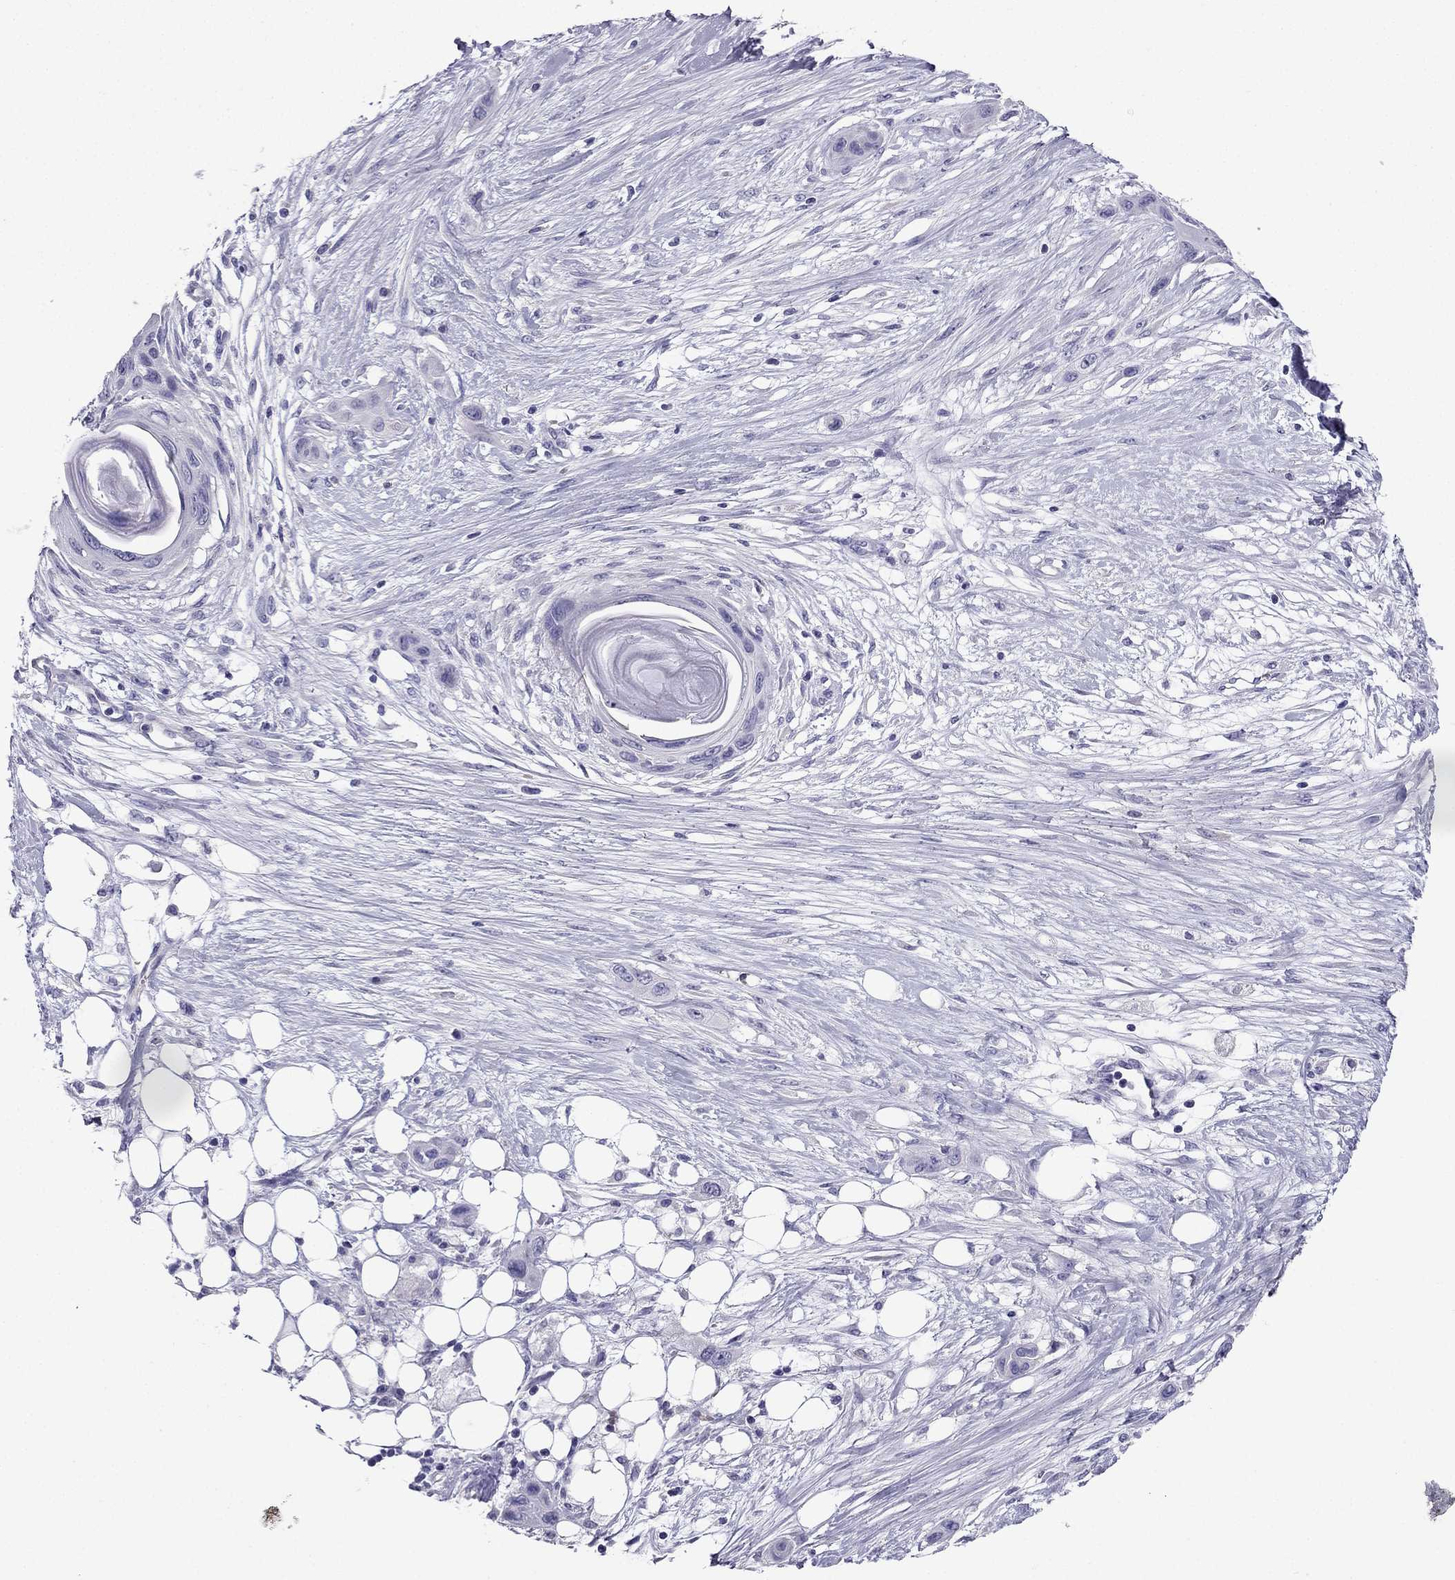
{"staining": {"intensity": "negative", "quantity": "none", "location": "none"}, "tissue": "skin cancer", "cell_type": "Tumor cells", "image_type": "cancer", "snomed": [{"axis": "morphology", "description": "Squamous cell carcinoma, NOS"}, {"axis": "topography", "description": "Skin"}], "caption": "DAB (3,3'-diaminobenzidine) immunohistochemical staining of skin squamous cell carcinoma demonstrates no significant staining in tumor cells. The staining was performed using DAB to visualize the protein expression in brown, while the nuclei were stained in blue with hematoxylin (Magnification: 20x).", "gene": "NPTX1", "patient": {"sex": "male", "age": 79}}